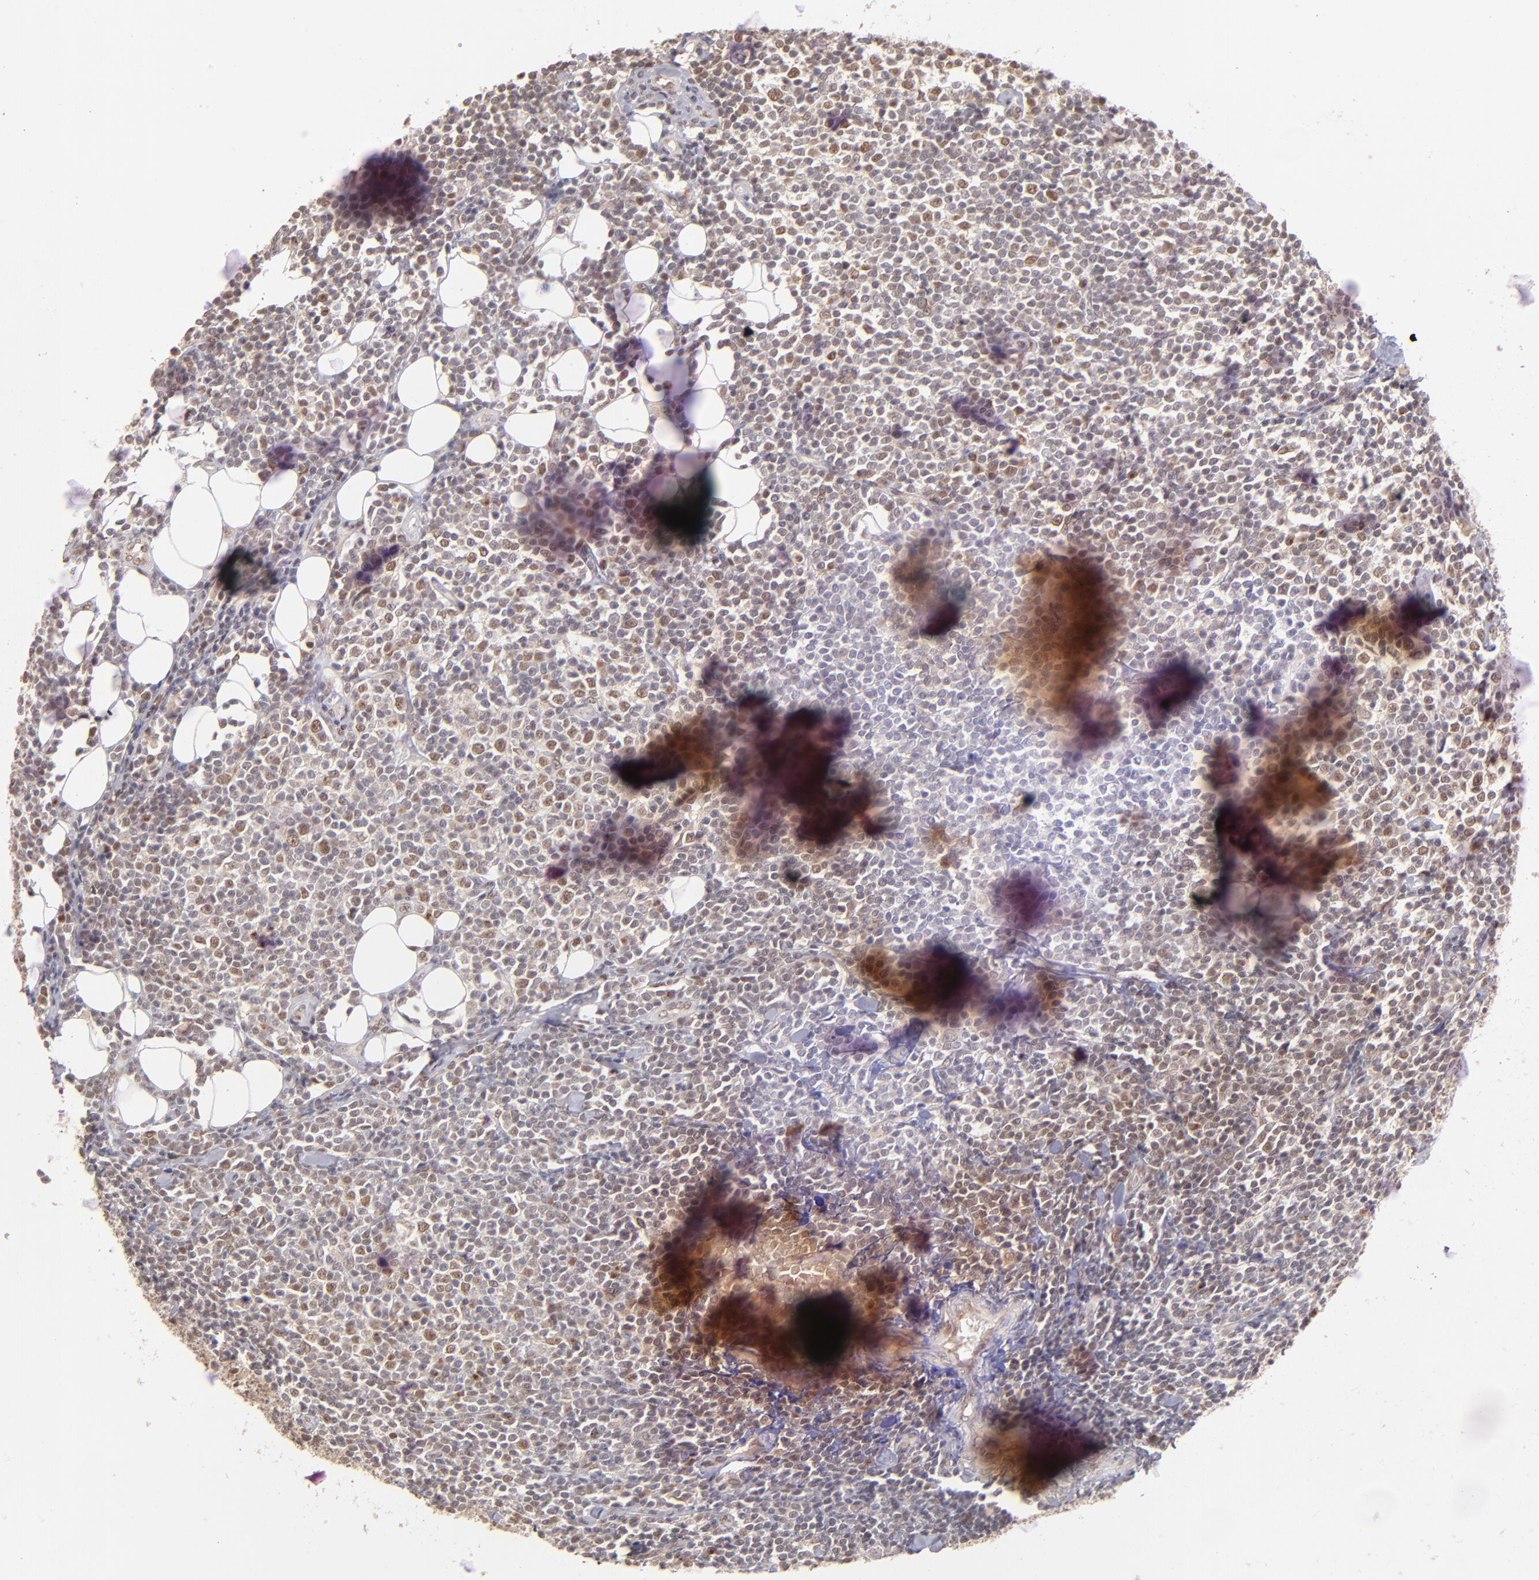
{"staining": {"intensity": "weak", "quantity": "25%-75%", "location": "nuclear"}, "tissue": "lymphoma", "cell_type": "Tumor cells", "image_type": "cancer", "snomed": [{"axis": "morphology", "description": "Malignant lymphoma, non-Hodgkin's type, Low grade"}, {"axis": "topography", "description": "Soft tissue"}], "caption": "Weak nuclear positivity for a protein is identified in approximately 25%-75% of tumor cells of lymphoma using immunohistochemistry (IHC).", "gene": "NFE2", "patient": {"sex": "male", "age": 92}}